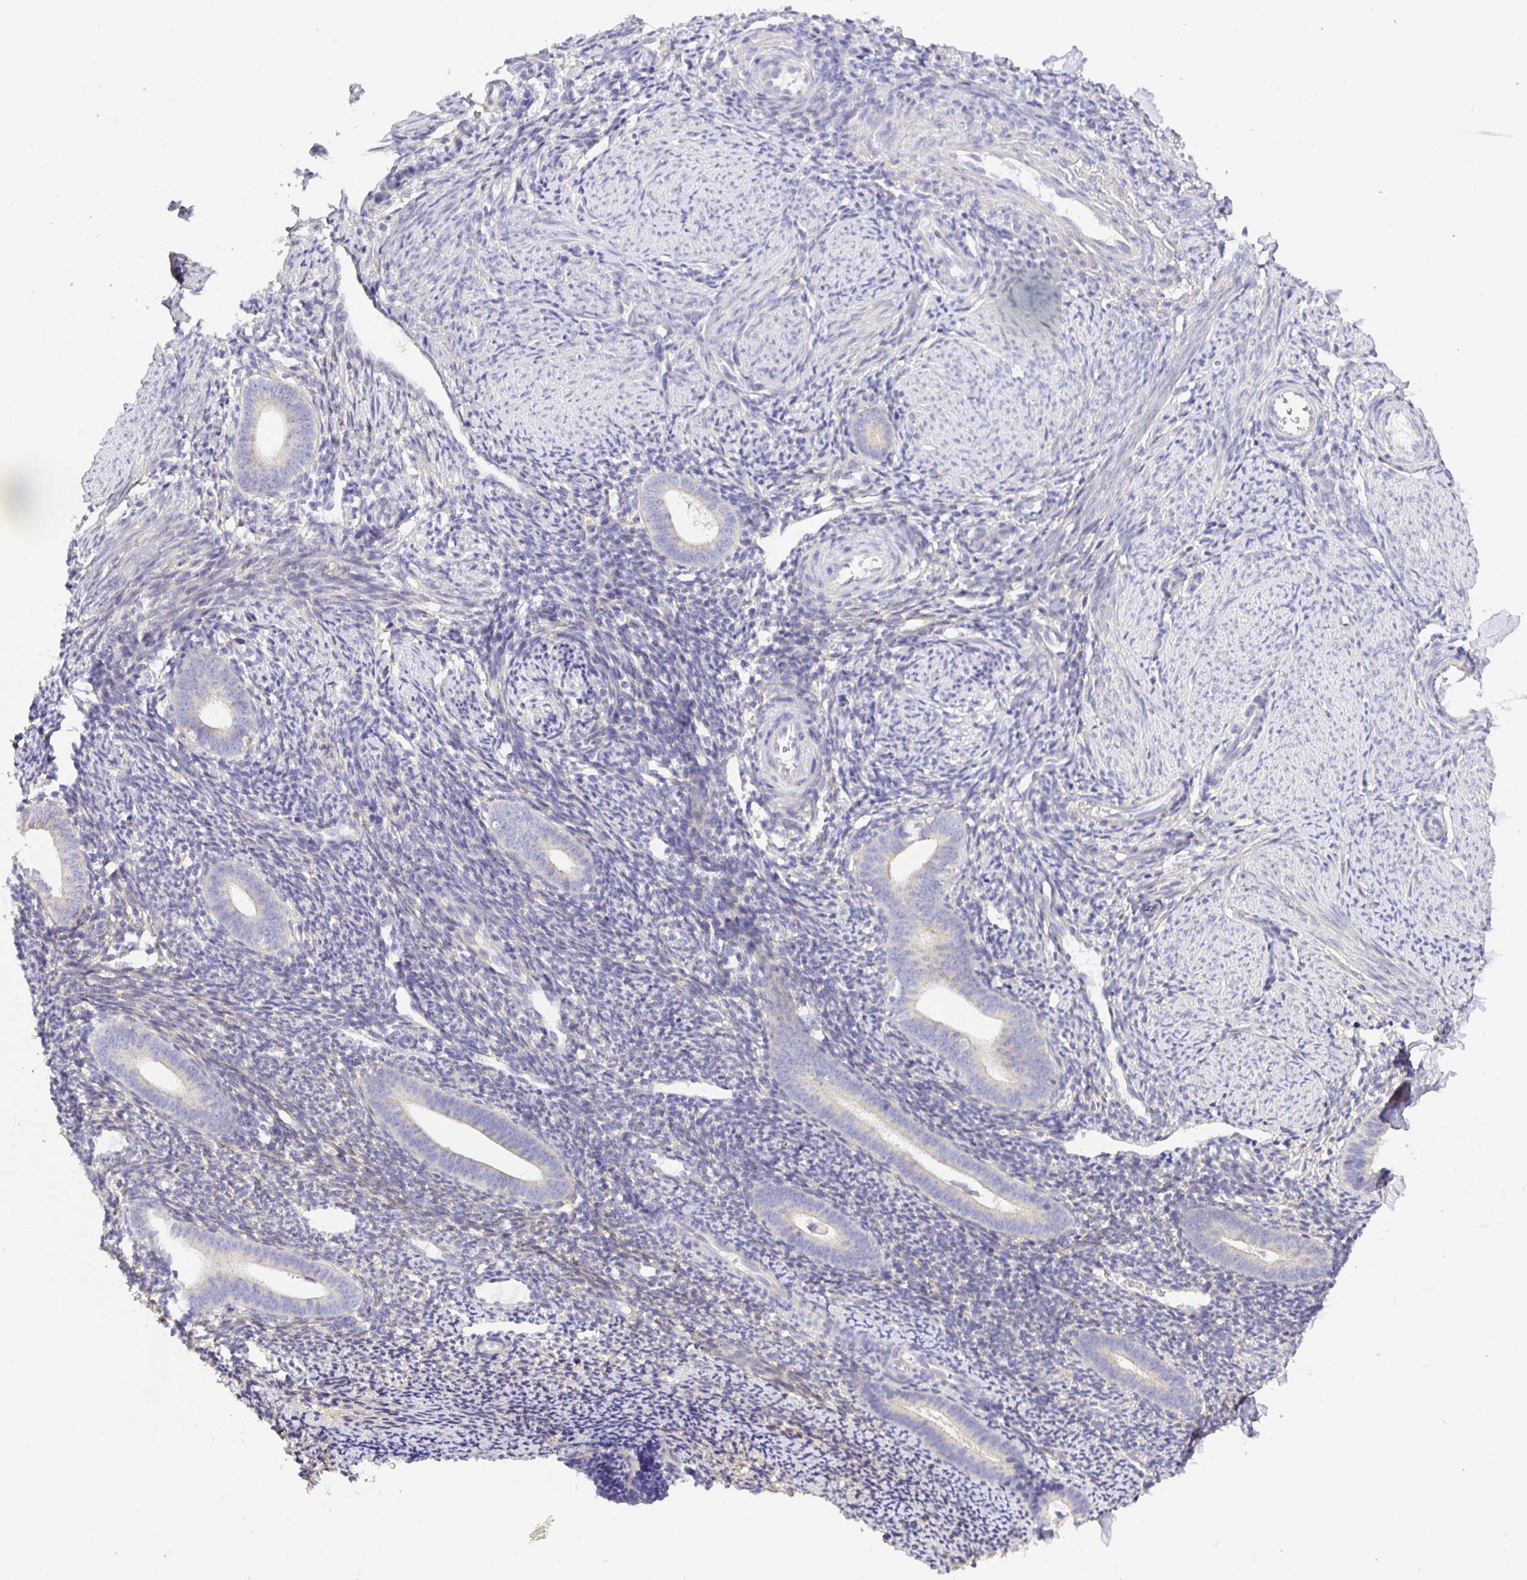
{"staining": {"intensity": "negative", "quantity": "none", "location": "none"}, "tissue": "endometrium", "cell_type": "Cells in endometrial stroma", "image_type": "normal", "snomed": [{"axis": "morphology", "description": "Normal tissue, NOS"}, {"axis": "topography", "description": "Endometrium"}], "caption": "IHC image of unremarkable endometrium: human endometrium stained with DAB (3,3'-diaminobenzidine) exhibits no significant protein staining in cells in endometrial stroma.", "gene": "OPALIN", "patient": {"sex": "female", "age": 39}}